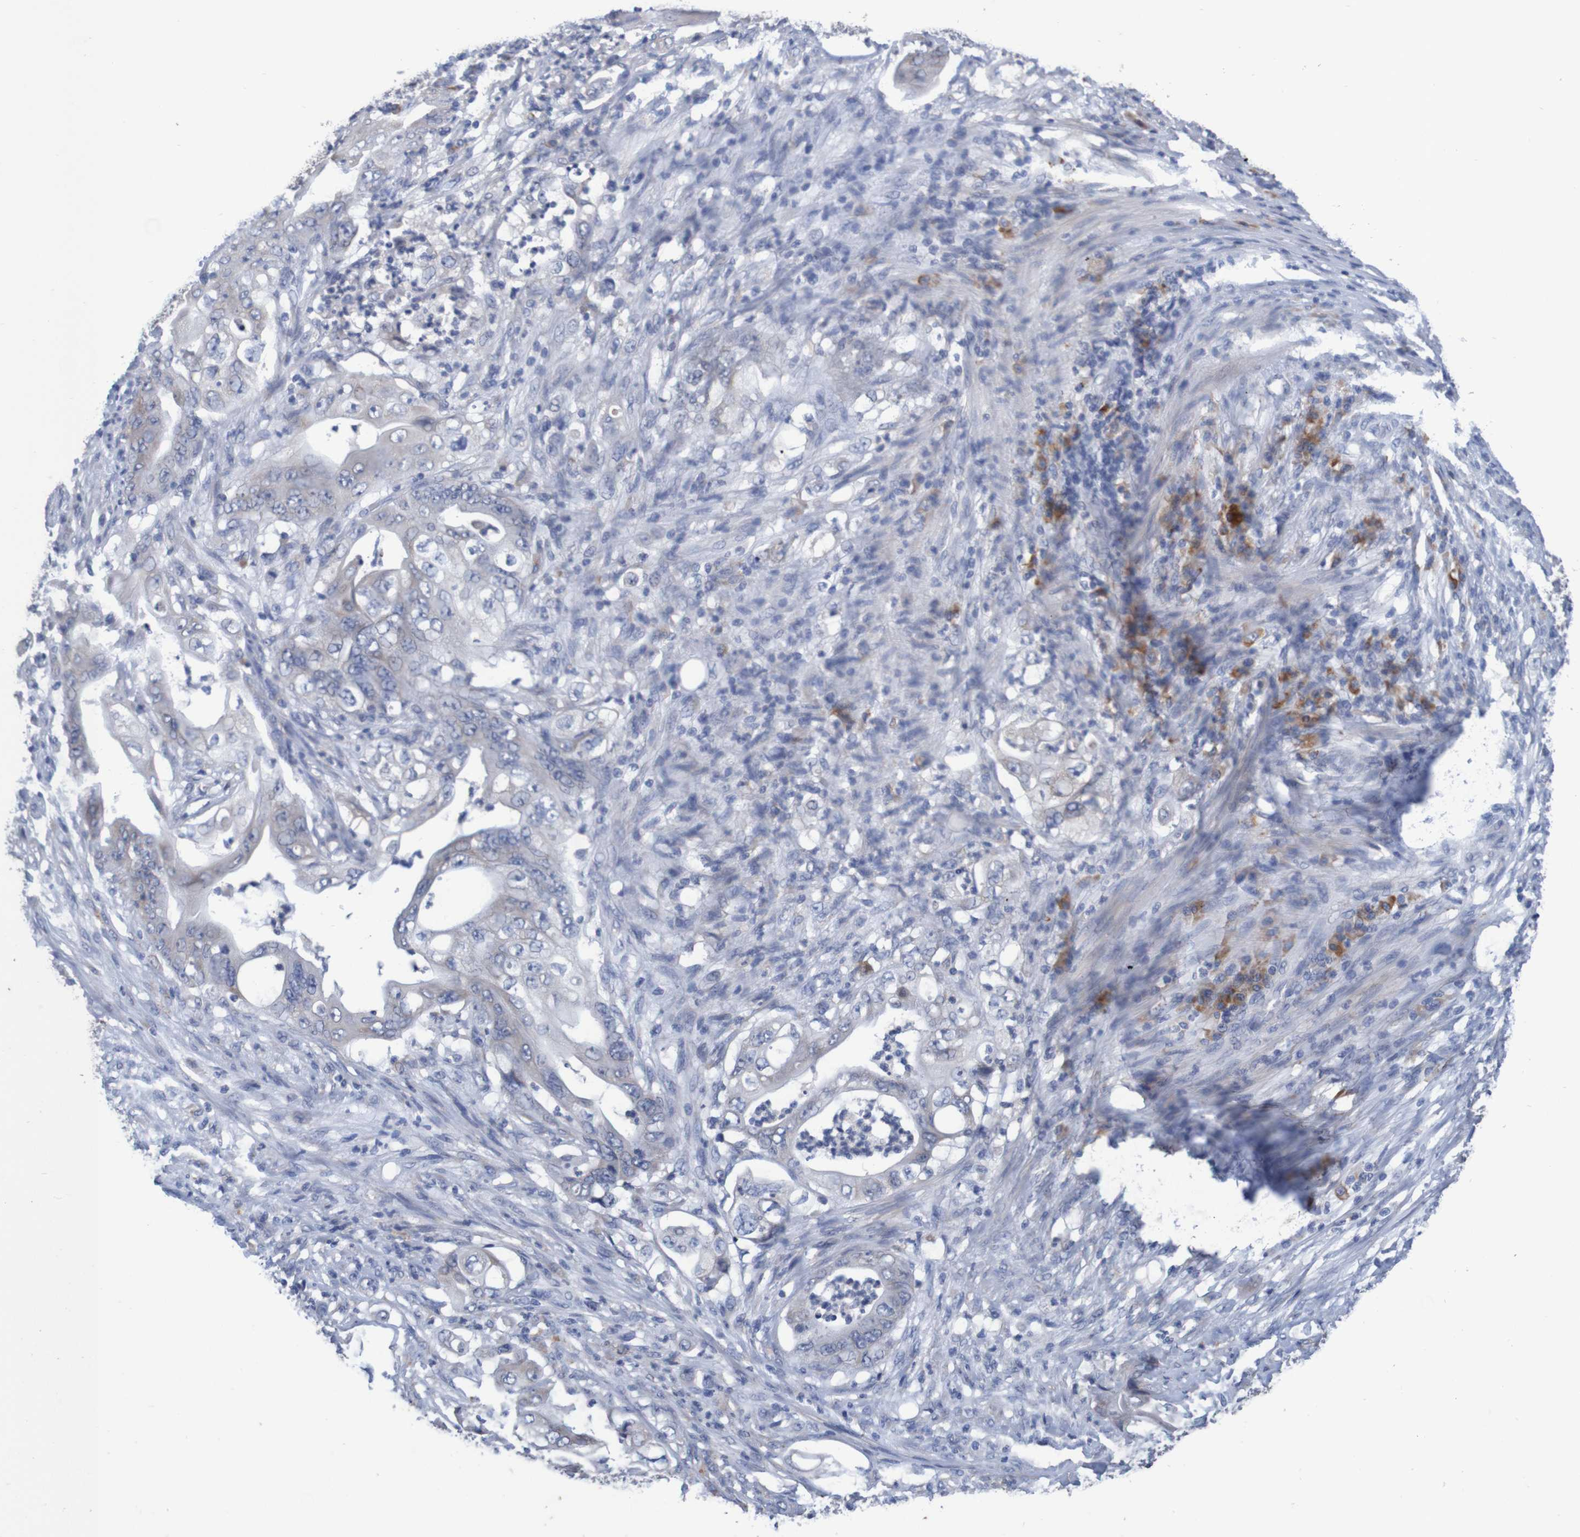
{"staining": {"intensity": "weak", "quantity": ">75%", "location": "cytoplasmic/membranous"}, "tissue": "stomach cancer", "cell_type": "Tumor cells", "image_type": "cancer", "snomed": [{"axis": "morphology", "description": "Adenocarcinoma, NOS"}, {"axis": "topography", "description": "Stomach"}], "caption": "Stomach cancer stained with a brown dye demonstrates weak cytoplasmic/membranous positive expression in approximately >75% of tumor cells.", "gene": "LTA", "patient": {"sex": "female", "age": 73}}